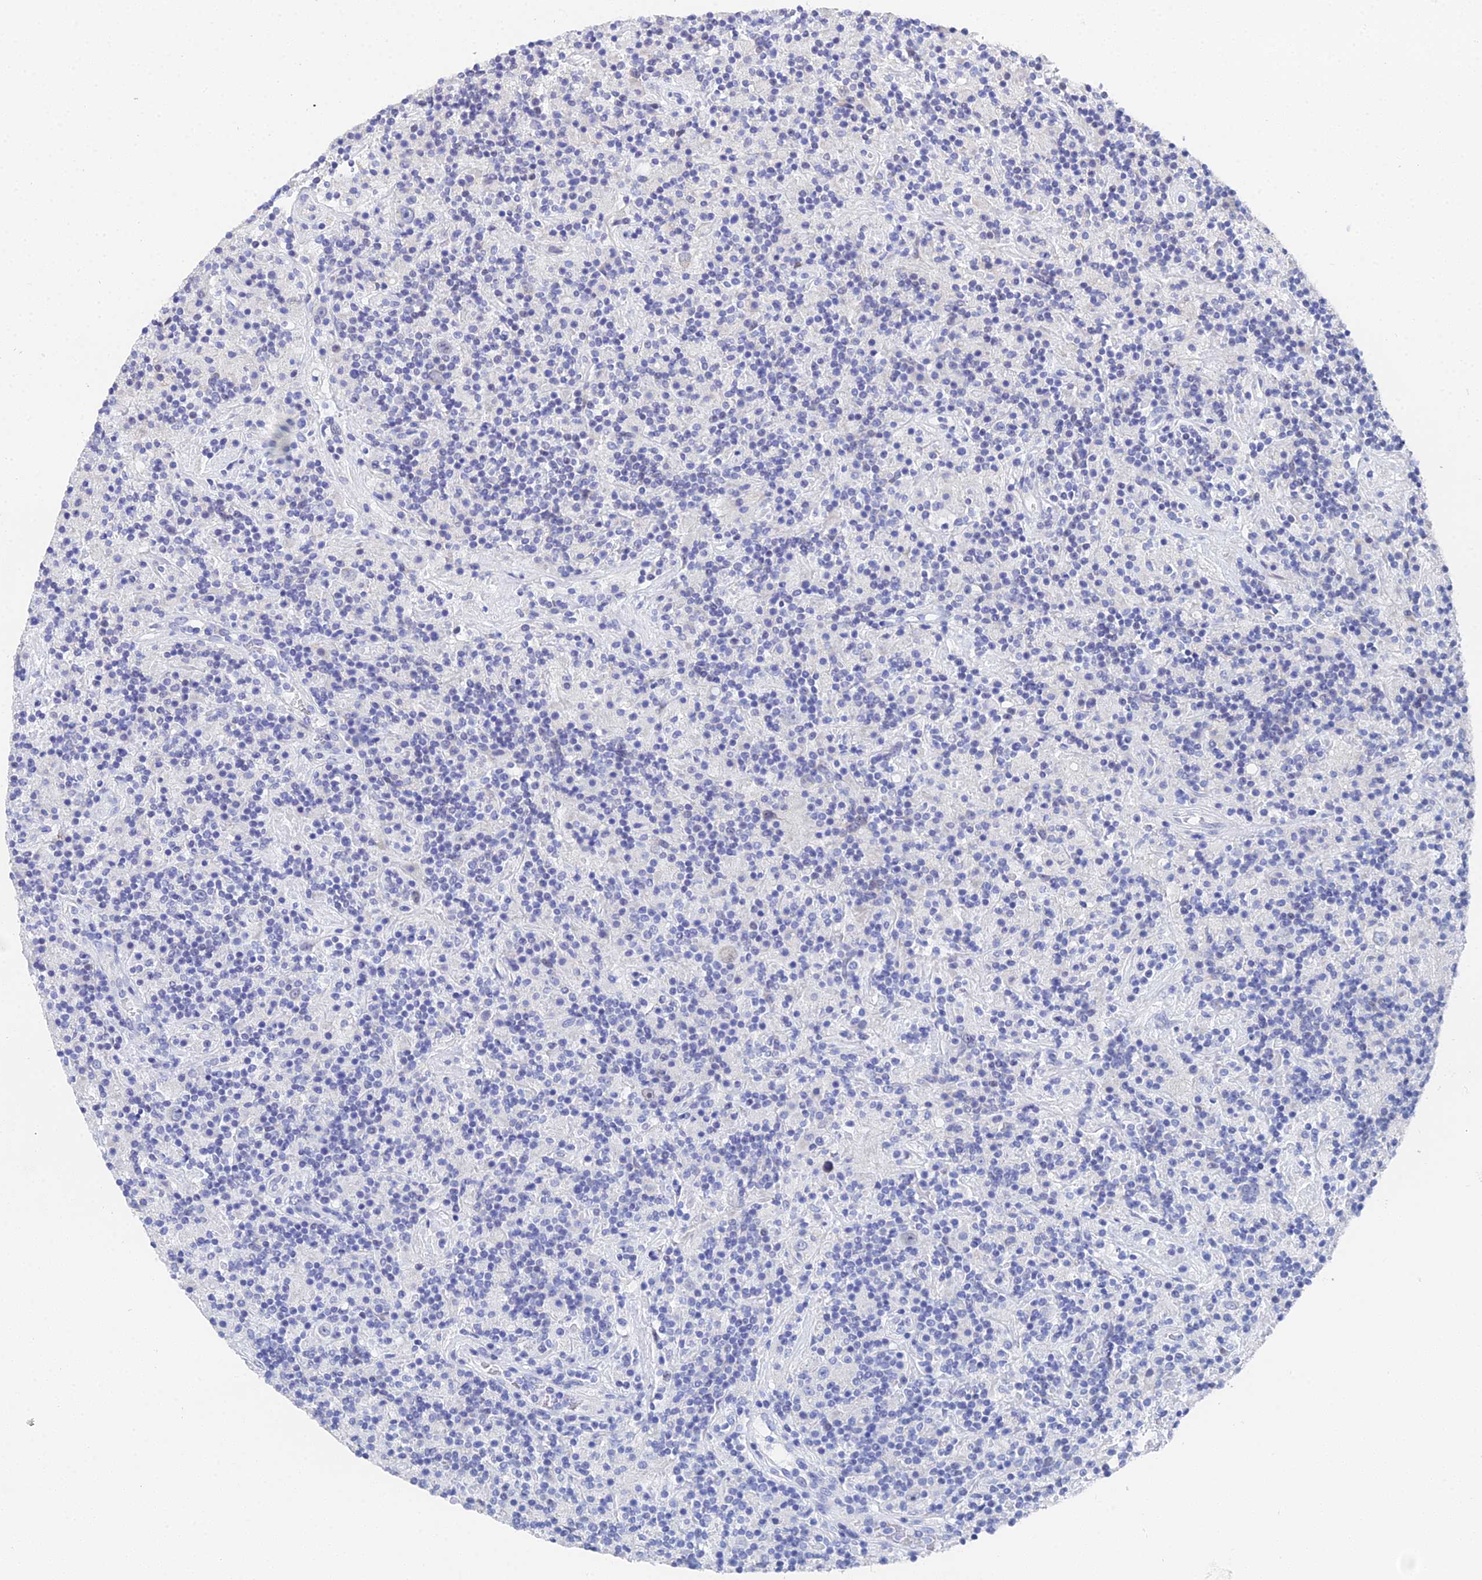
{"staining": {"intensity": "negative", "quantity": "none", "location": "none"}, "tissue": "lymphoma", "cell_type": "Tumor cells", "image_type": "cancer", "snomed": [{"axis": "morphology", "description": "Hodgkin's disease, NOS"}, {"axis": "topography", "description": "Lymph node"}], "caption": "High magnification brightfield microscopy of Hodgkin's disease stained with DAB (3,3'-diaminobenzidine) (brown) and counterstained with hematoxylin (blue): tumor cells show no significant expression. (DAB (3,3'-diaminobenzidine) IHC visualized using brightfield microscopy, high magnification).", "gene": "OCM", "patient": {"sex": "male", "age": 70}}